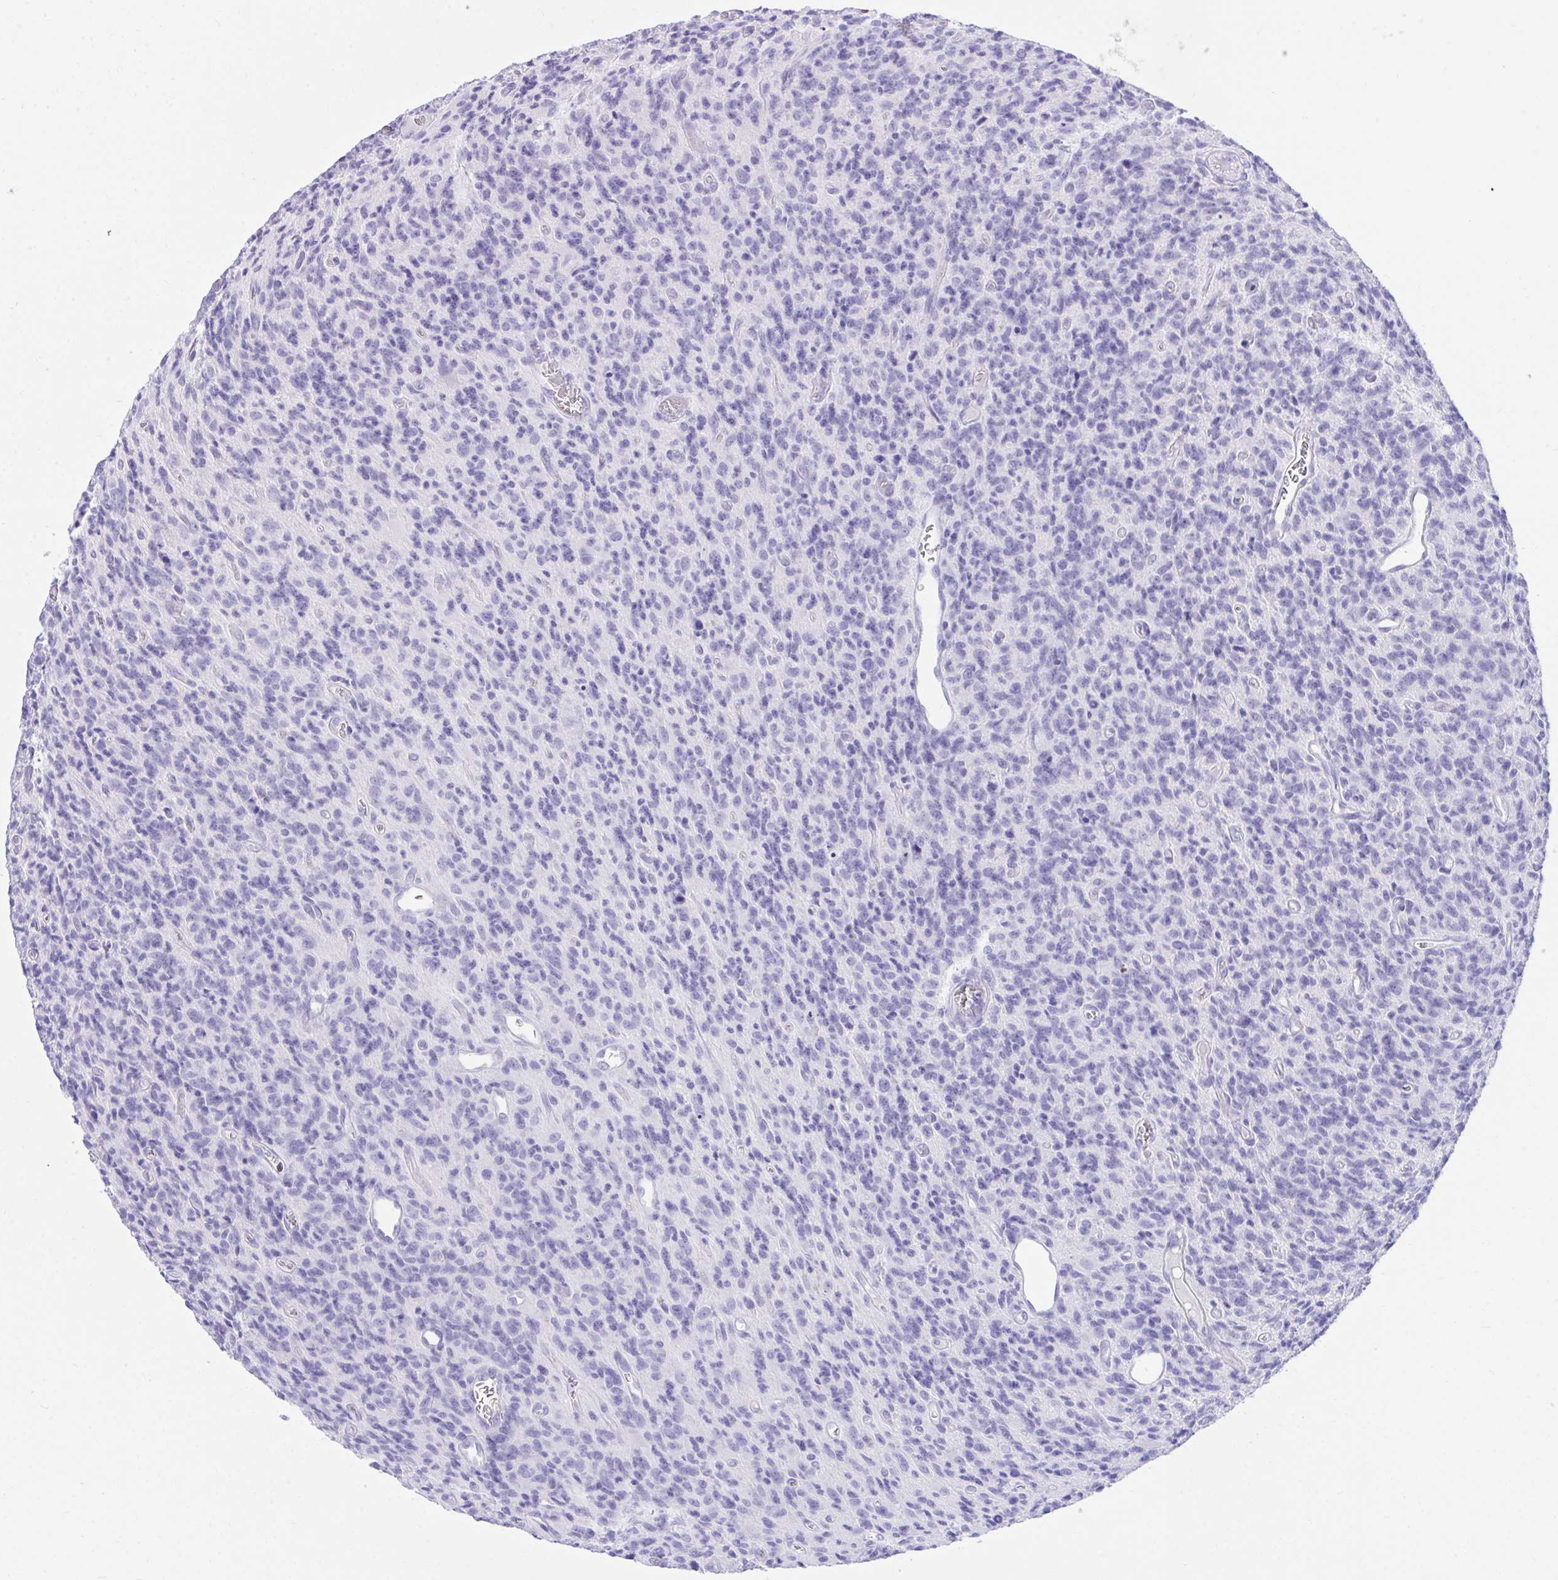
{"staining": {"intensity": "negative", "quantity": "none", "location": "none"}, "tissue": "glioma", "cell_type": "Tumor cells", "image_type": "cancer", "snomed": [{"axis": "morphology", "description": "Glioma, malignant, High grade"}, {"axis": "topography", "description": "Brain"}], "caption": "High power microscopy micrograph of an immunohistochemistry micrograph of high-grade glioma (malignant), revealing no significant positivity in tumor cells.", "gene": "KCNN4", "patient": {"sex": "male", "age": 76}}